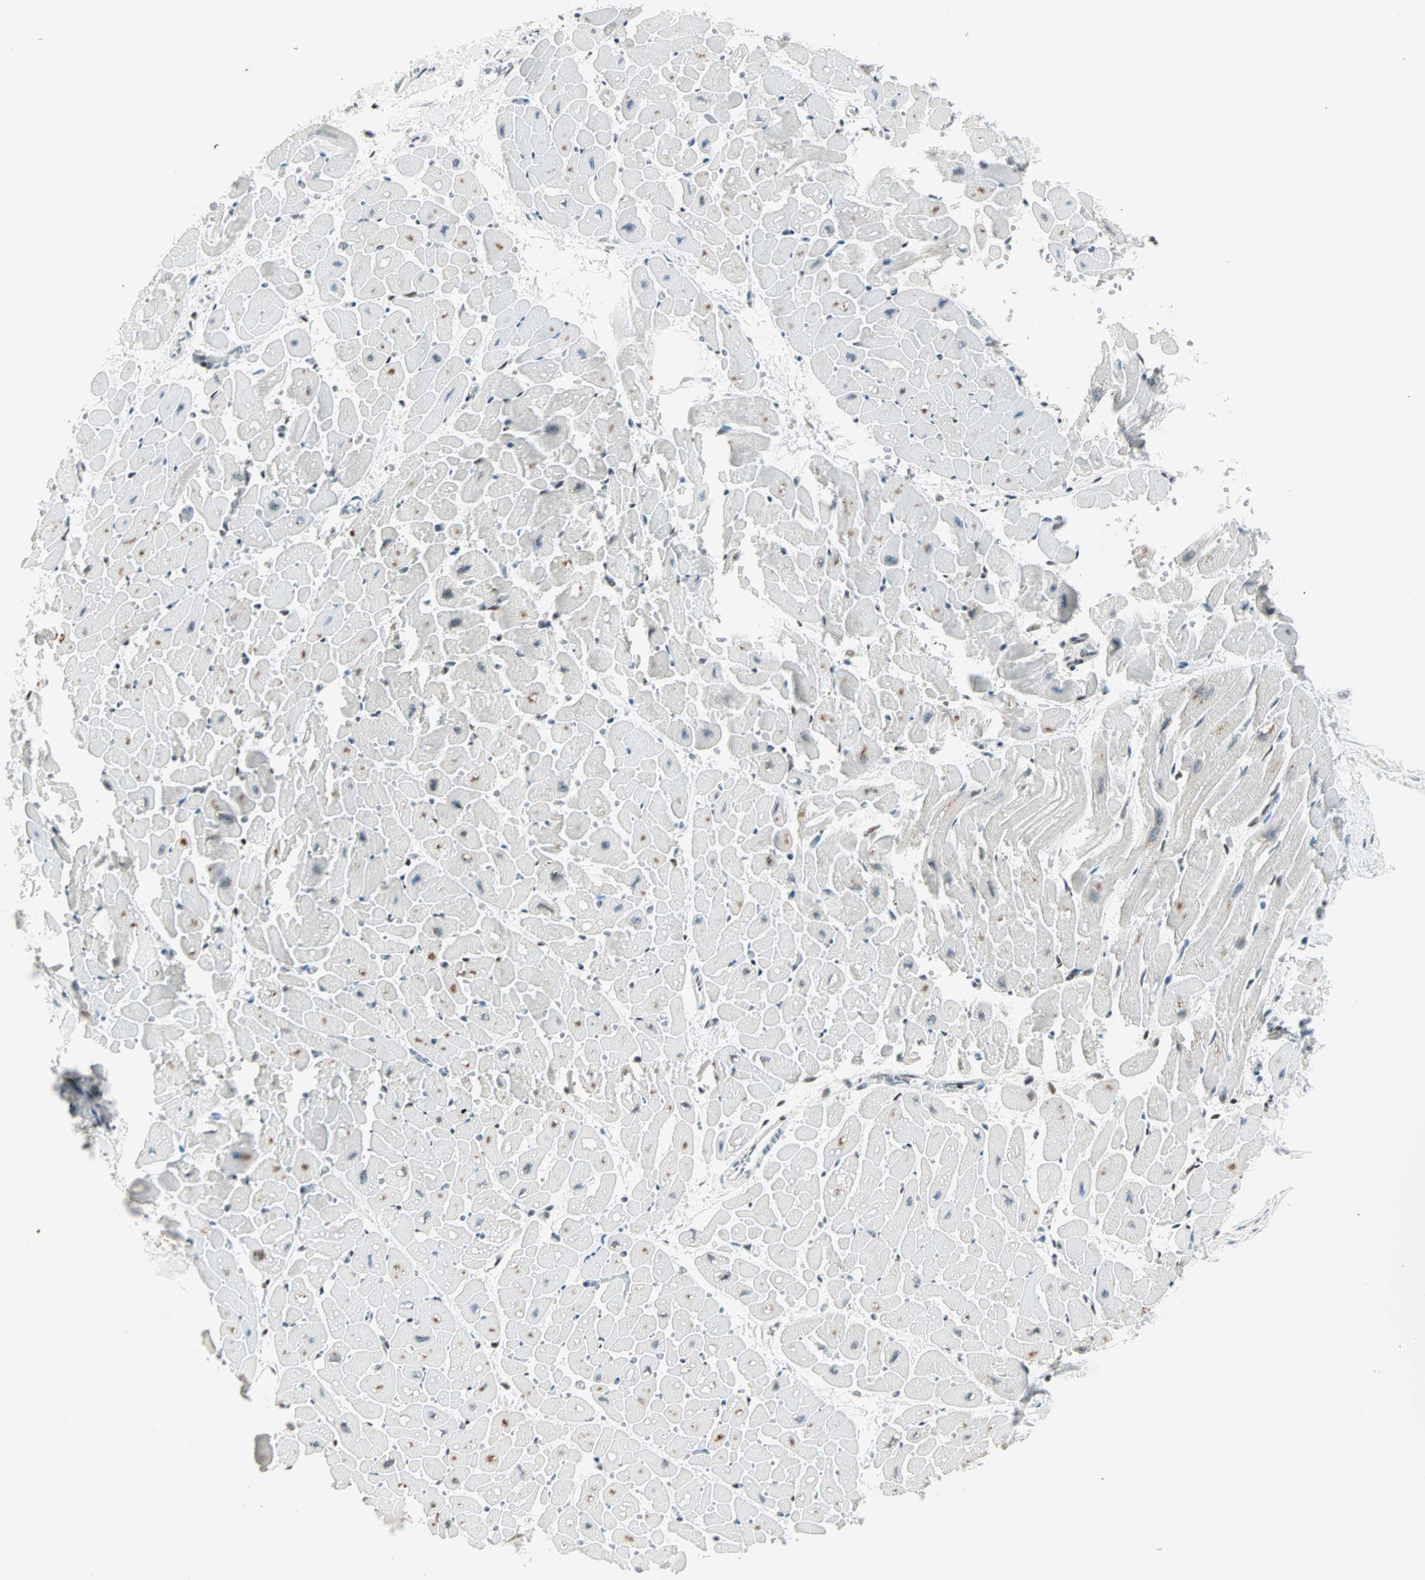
{"staining": {"intensity": "moderate", "quantity": "<25%", "location": "cytoplasmic/membranous"}, "tissue": "heart muscle", "cell_type": "Cardiomyocytes", "image_type": "normal", "snomed": [{"axis": "morphology", "description": "Normal tissue, NOS"}, {"axis": "topography", "description": "Heart"}], "caption": "A high-resolution histopathology image shows immunohistochemistry (IHC) staining of normal heart muscle, which displays moderate cytoplasmic/membranous positivity in approximately <25% of cardiomyocytes.", "gene": "SIN3A", "patient": {"sex": "male", "age": 45}}